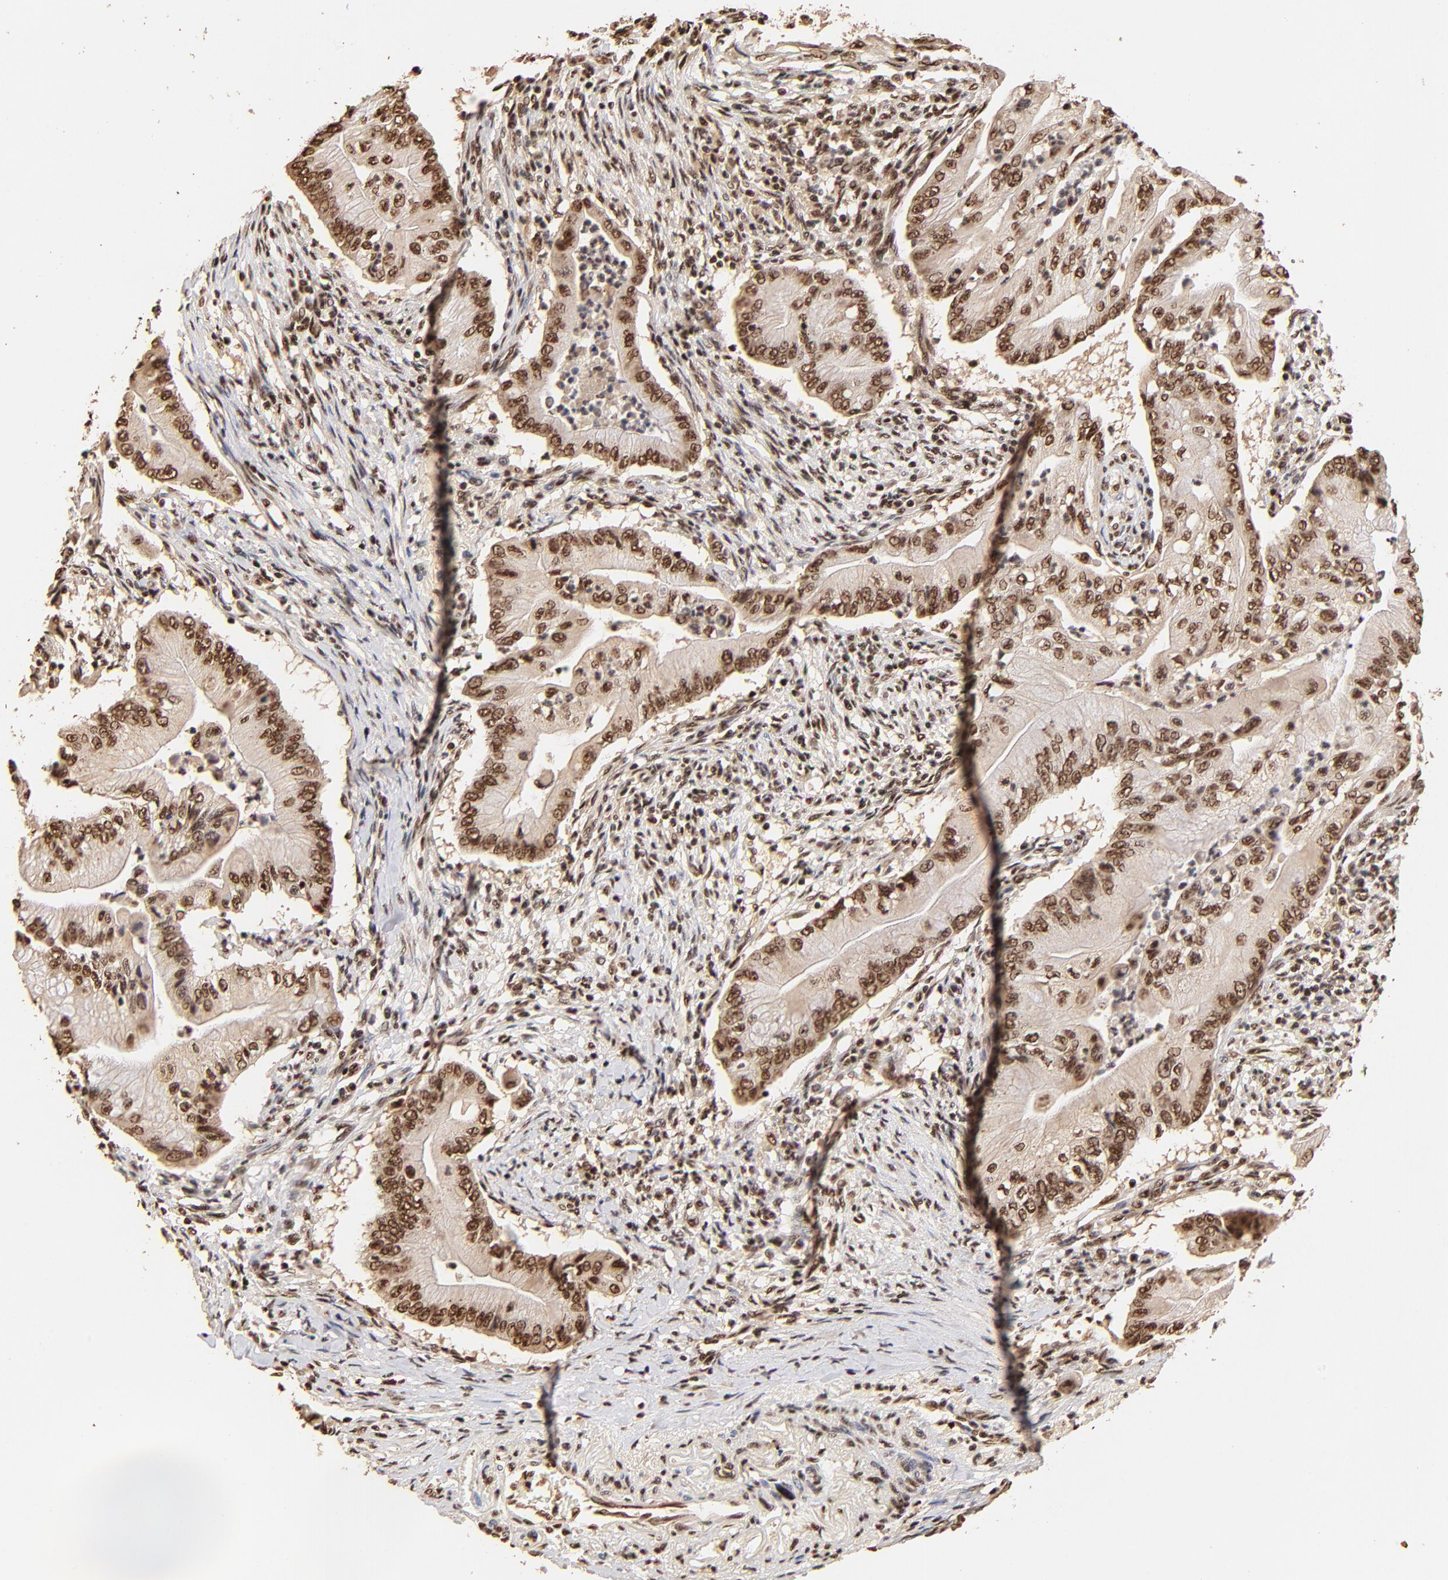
{"staining": {"intensity": "strong", "quantity": ">75%", "location": "cytoplasmic/membranous,nuclear"}, "tissue": "pancreatic cancer", "cell_type": "Tumor cells", "image_type": "cancer", "snomed": [{"axis": "morphology", "description": "Adenocarcinoma, NOS"}, {"axis": "topography", "description": "Pancreas"}], "caption": "Pancreatic adenocarcinoma stained with IHC displays strong cytoplasmic/membranous and nuclear staining in about >75% of tumor cells.", "gene": "MED12", "patient": {"sex": "male", "age": 62}}